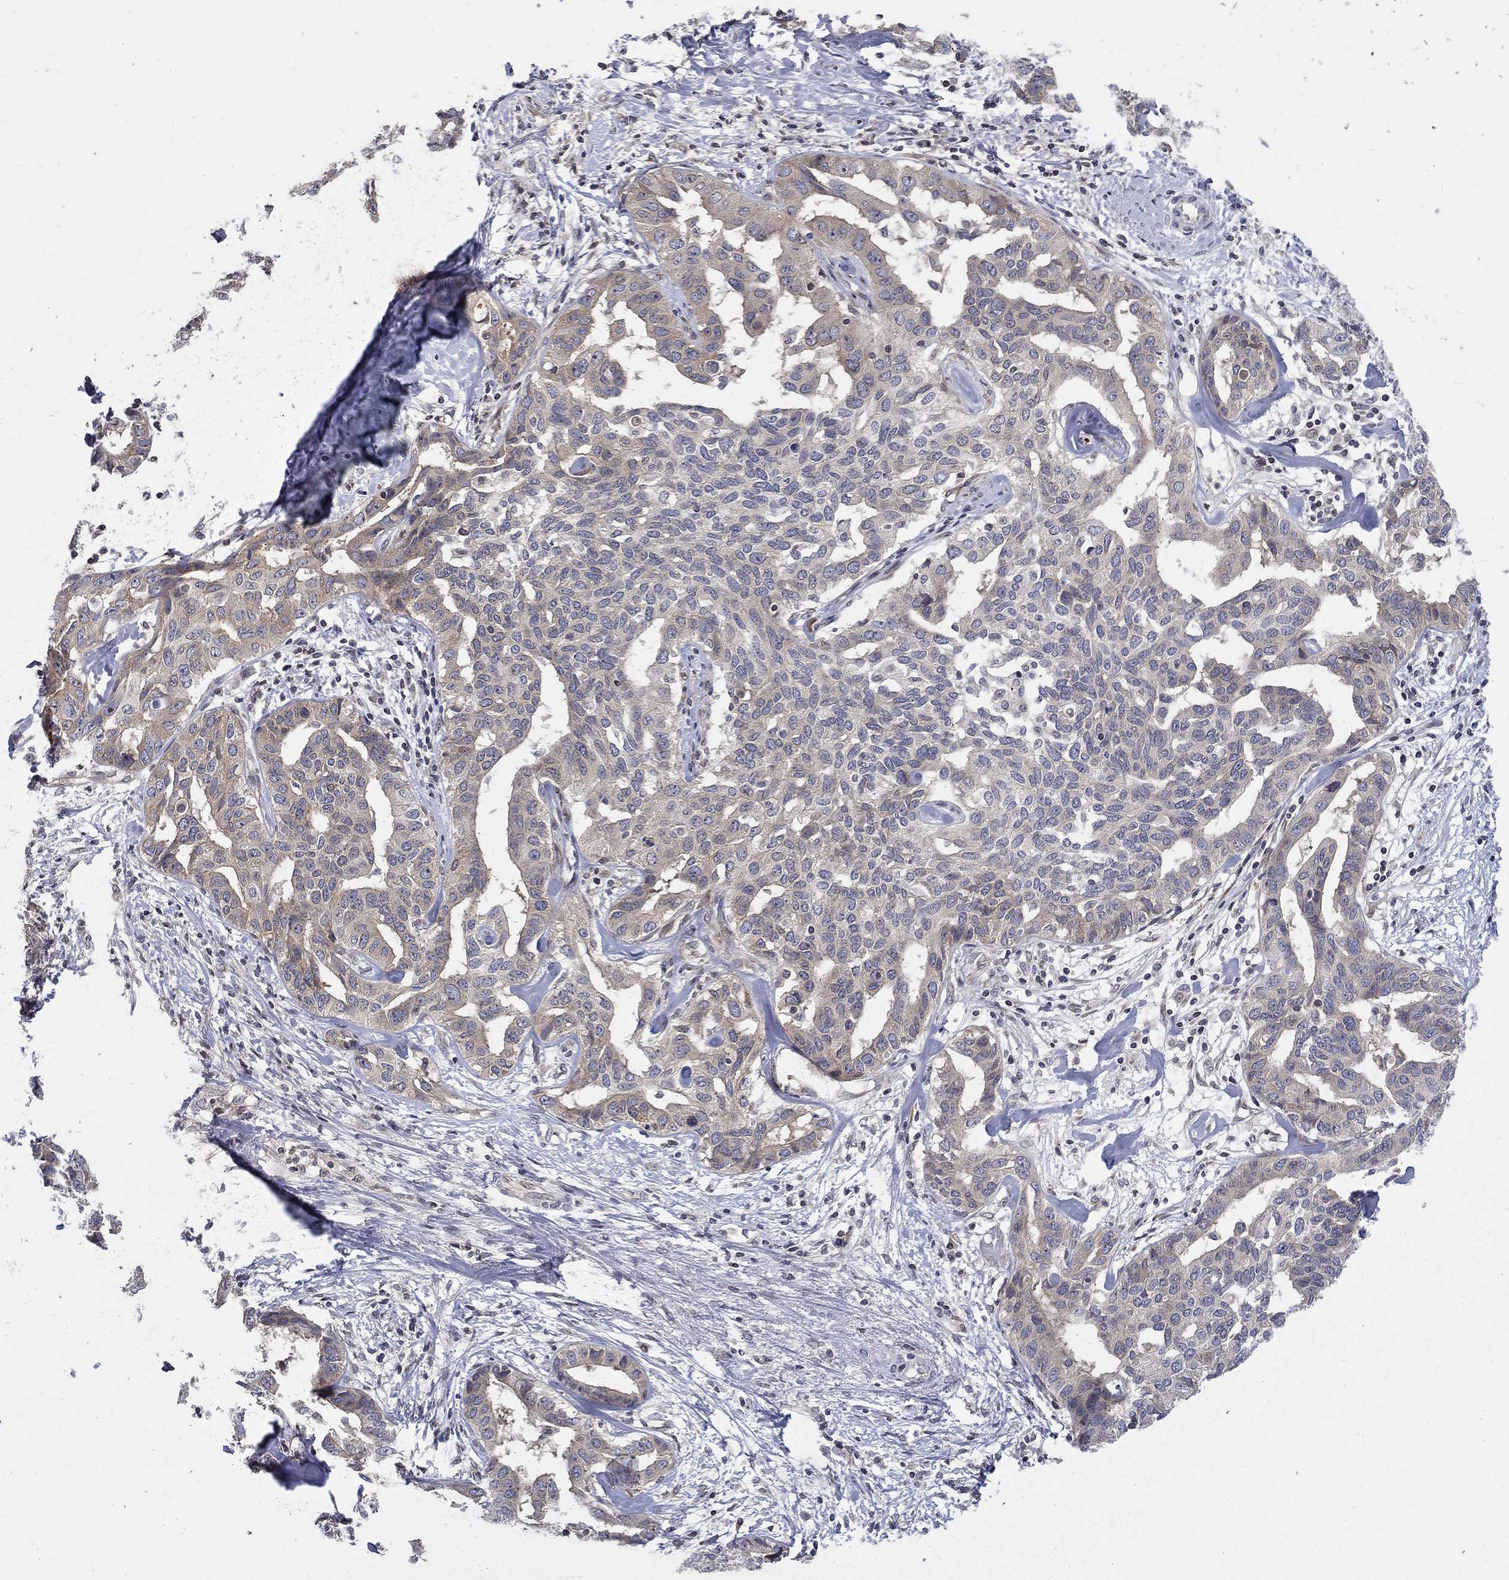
{"staining": {"intensity": "weak", "quantity": "25%-75%", "location": "cytoplasmic/membranous"}, "tissue": "liver cancer", "cell_type": "Tumor cells", "image_type": "cancer", "snomed": [{"axis": "morphology", "description": "Cholangiocarcinoma"}, {"axis": "topography", "description": "Liver"}], "caption": "Weak cytoplasmic/membranous positivity for a protein is seen in approximately 25%-75% of tumor cells of liver cancer (cholangiocarcinoma) using immunohistochemistry.", "gene": "CETN3", "patient": {"sex": "male", "age": 59}}